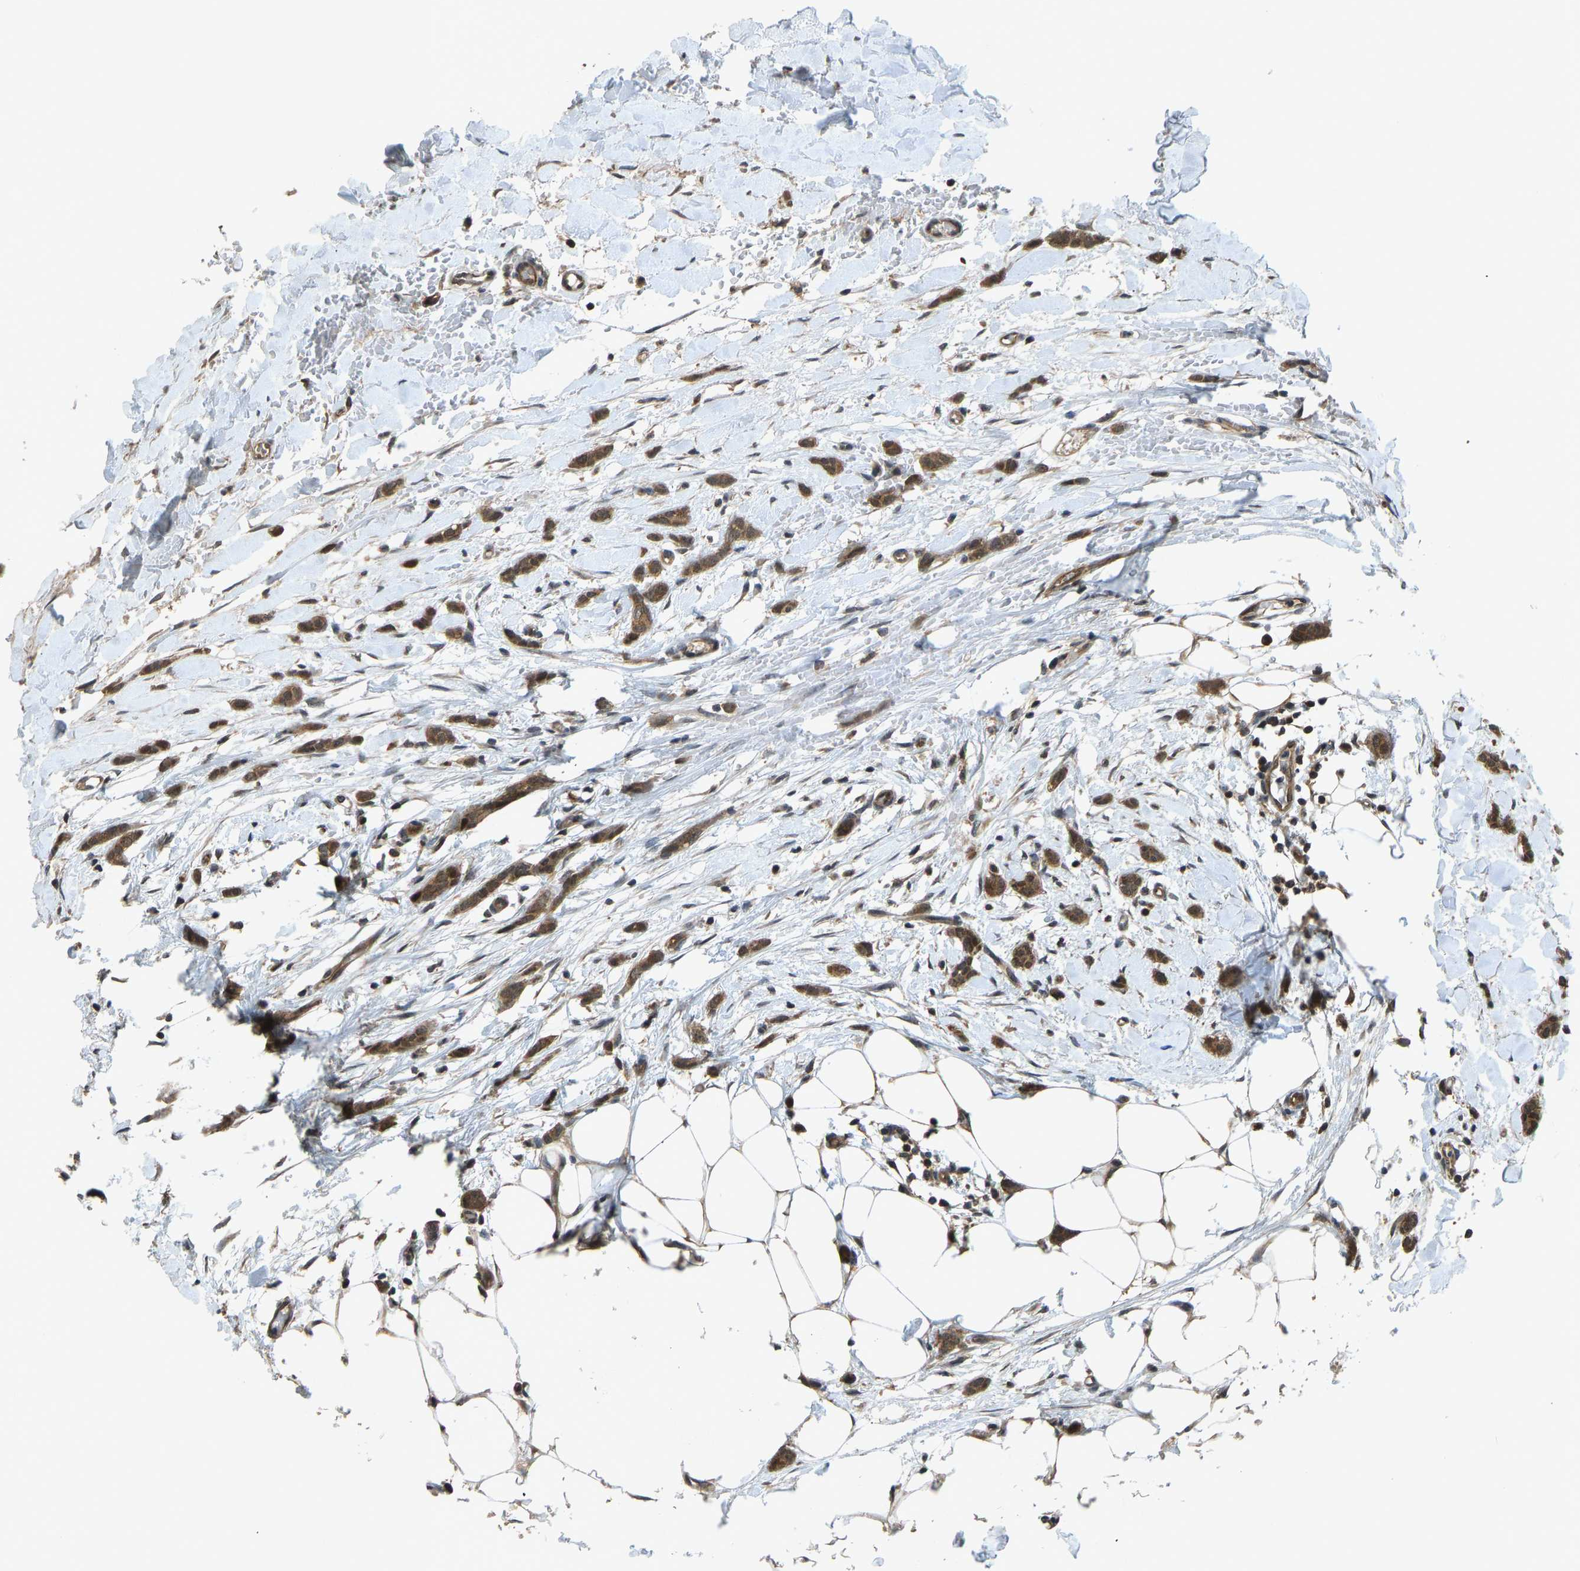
{"staining": {"intensity": "moderate", "quantity": ">75%", "location": "cytoplasmic/membranous"}, "tissue": "breast cancer", "cell_type": "Tumor cells", "image_type": "cancer", "snomed": [{"axis": "morphology", "description": "Lobular carcinoma"}, {"axis": "topography", "description": "Skin"}, {"axis": "topography", "description": "Breast"}], "caption": "An image showing moderate cytoplasmic/membranous expression in about >75% of tumor cells in breast cancer, as visualized by brown immunohistochemical staining.", "gene": "CCT8", "patient": {"sex": "female", "age": 46}}